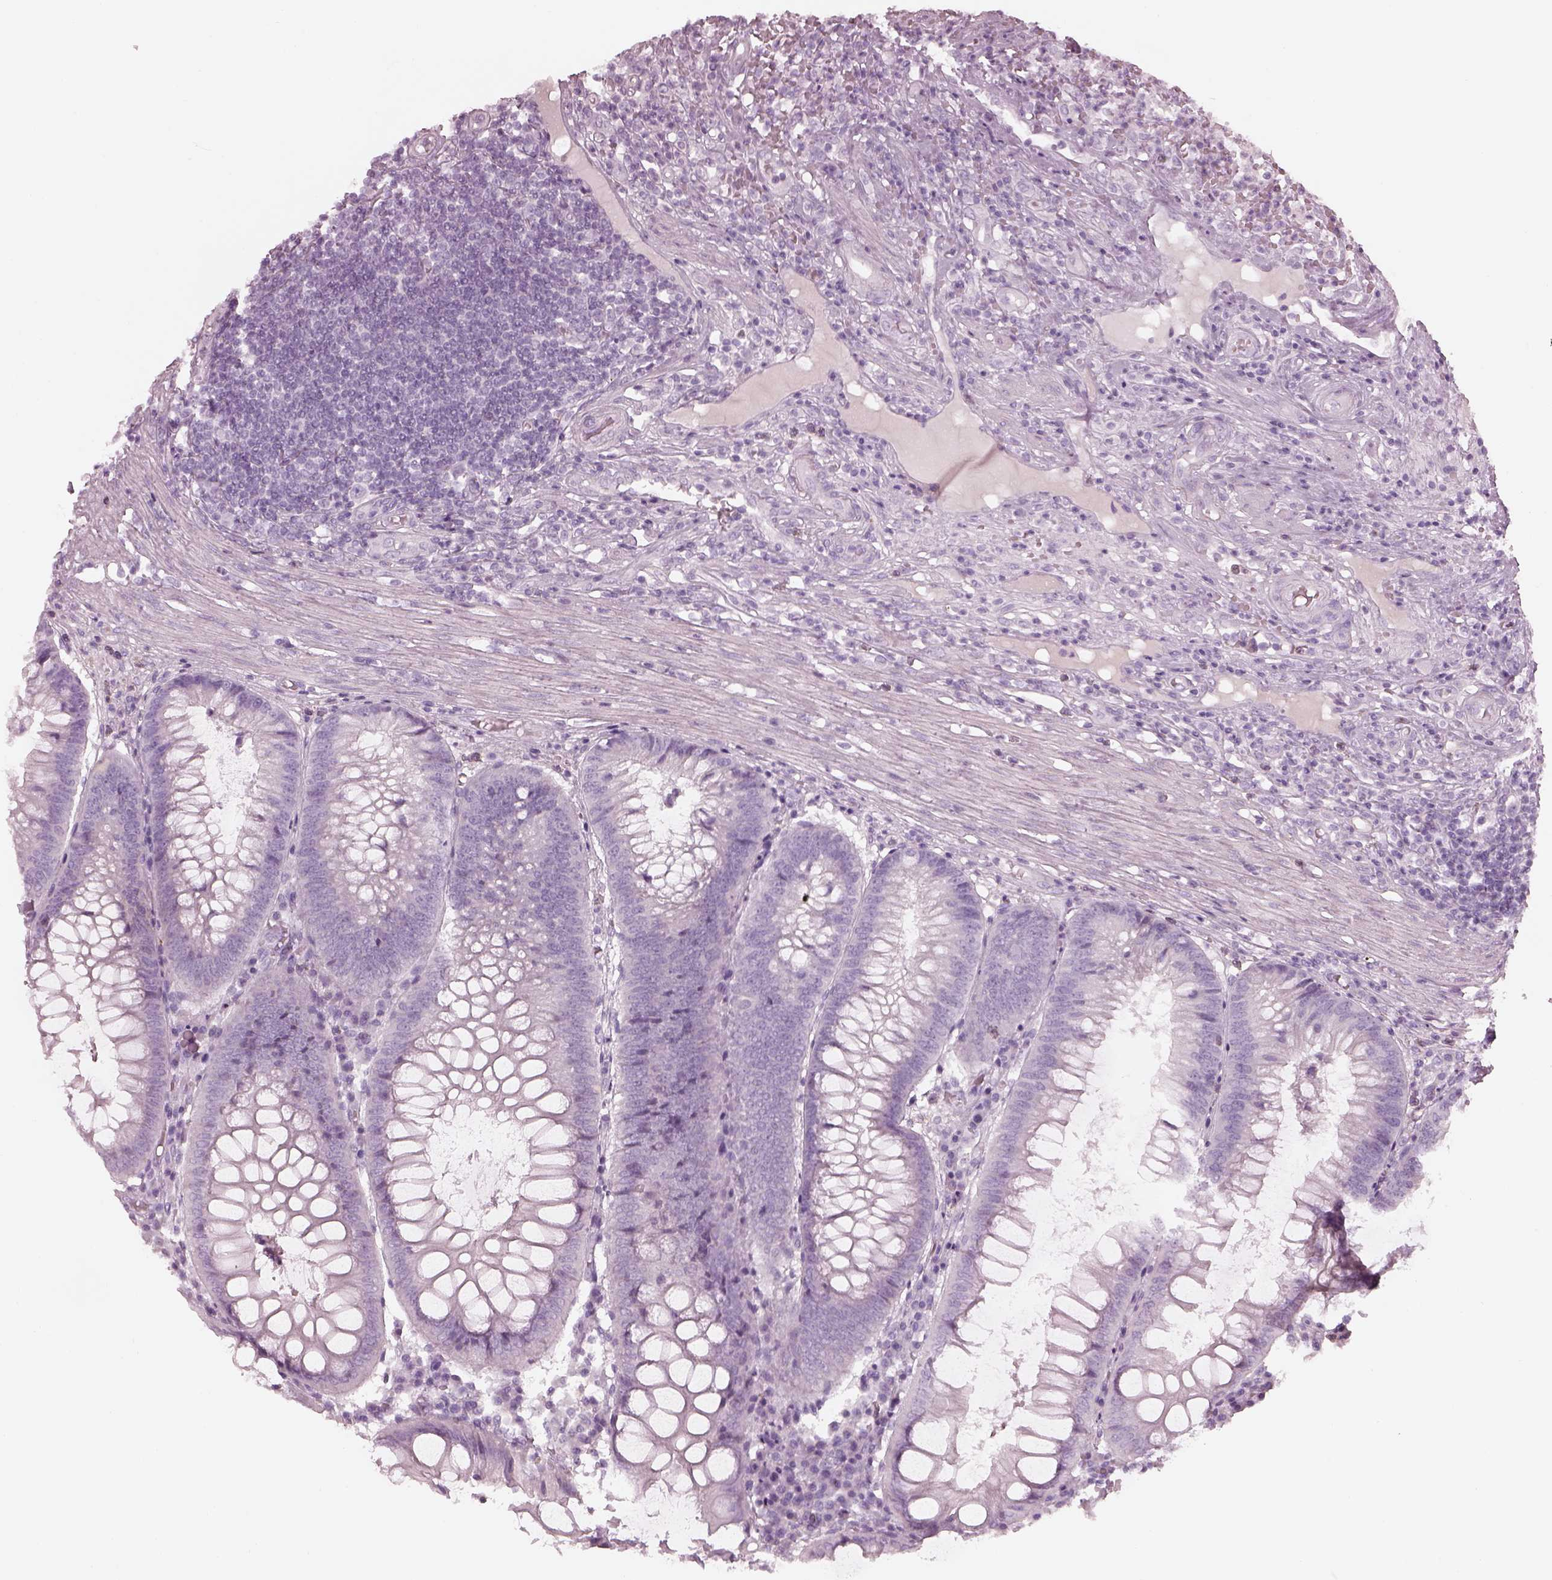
{"staining": {"intensity": "negative", "quantity": "none", "location": "none"}, "tissue": "appendix", "cell_type": "Glandular cells", "image_type": "normal", "snomed": [{"axis": "morphology", "description": "Normal tissue, NOS"}, {"axis": "morphology", "description": "Inflammation, NOS"}, {"axis": "topography", "description": "Appendix"}], "caption": "The photomicrograph reveals no significant staining in glandular cells of appendix.", "gene": "RSPH9", "patient": {"sex": "male", "age": 16}}